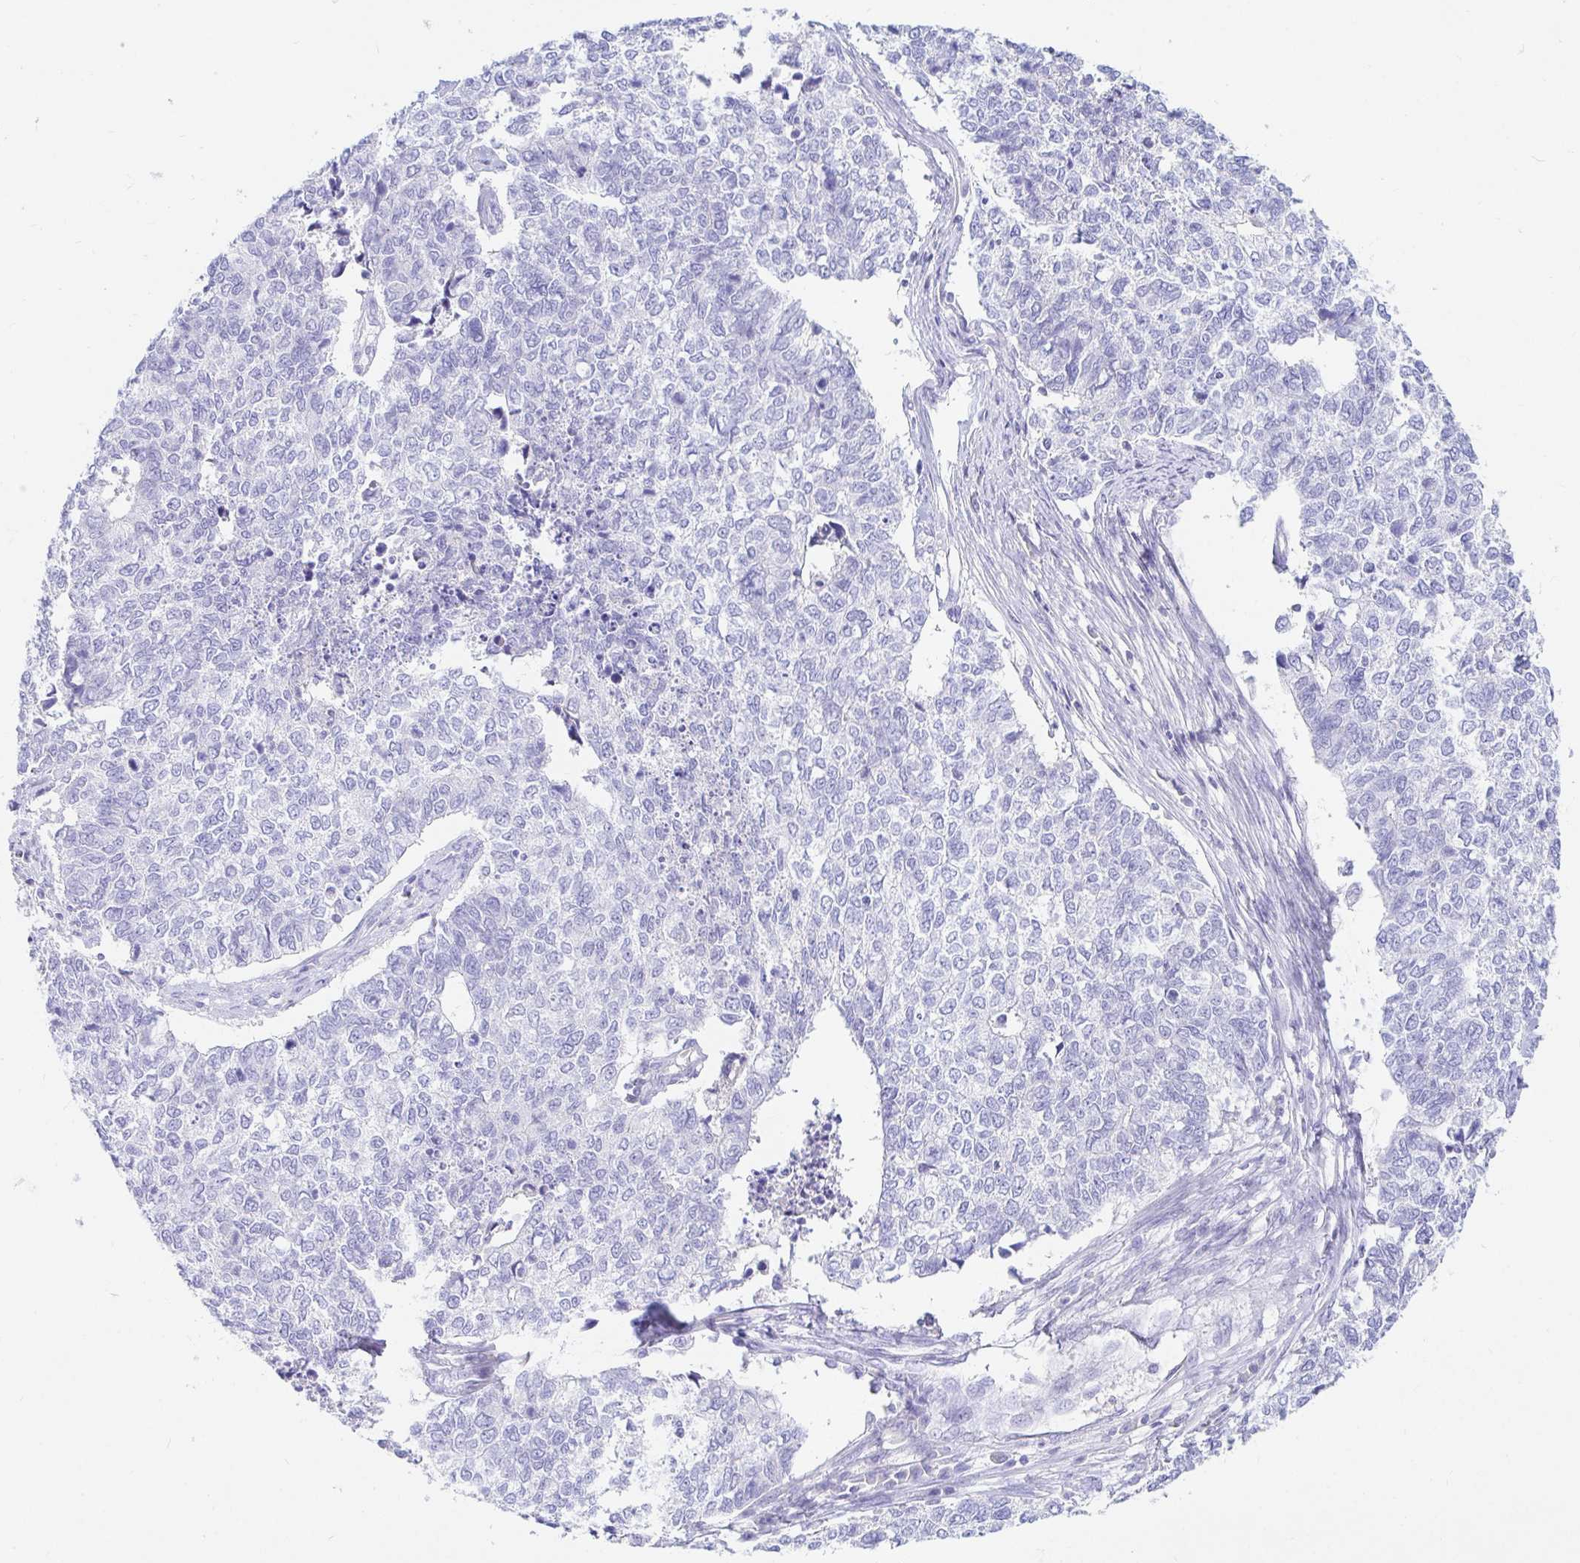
{"staining": {"intensity": "negative", "quantity": "none", "location": "none"}, "tissue": "cervical cancer", "cell_type": "Tumor cells", "image_type": "cancer", "snomed": [{"axis": "morphology", "description": "Adenocarcinoma, NOS"}, {"axis": "topography", "description": "Cervix"}], "caption": "Photomicrograph shows no protein staining in tumor cells of cervical cancer (adenocarcinoma) tissue.", "gene": "NR2E1", "patient": {"sex": "female", "age": 63}}